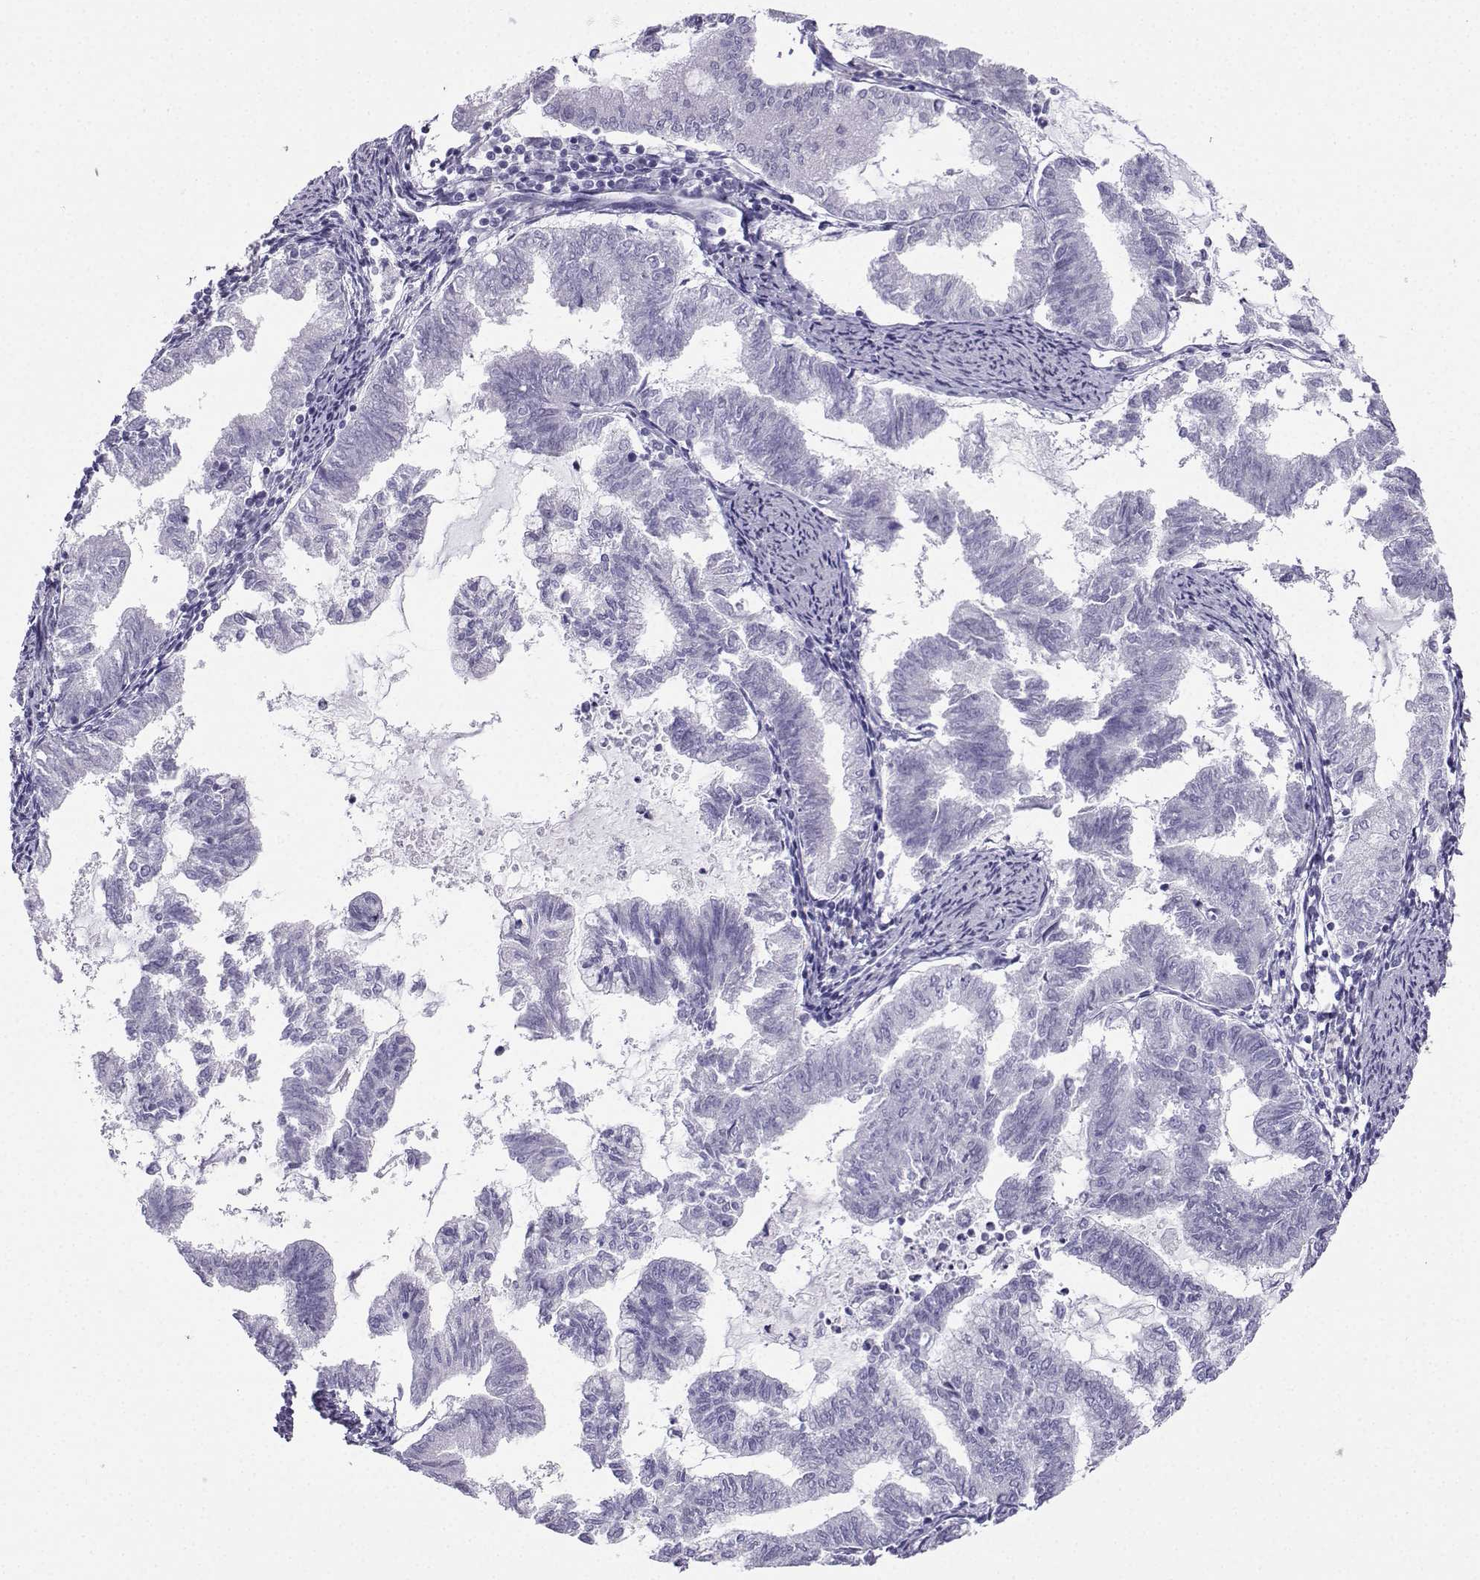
{"staining": {"intensity": "negative", "quantity": "none", "location": "none"}, "tissue": "endometrial cancer", "cell_type": "Tumor cells", "image_type": "cancer", "snomed": [{"axis": "morphology", "description": "Adenocarcinoma, NOS"}, {"axis": "topography", "description": "Endometrium"}], "caption": "Immunohistochemistry (IHC) photomicrograph of human endometrial cancer stained for a protein (brown), which reveals no positivity in tumor cells.", "gene": "KIF17", "patient": {"sex": "female", "age": 79}}